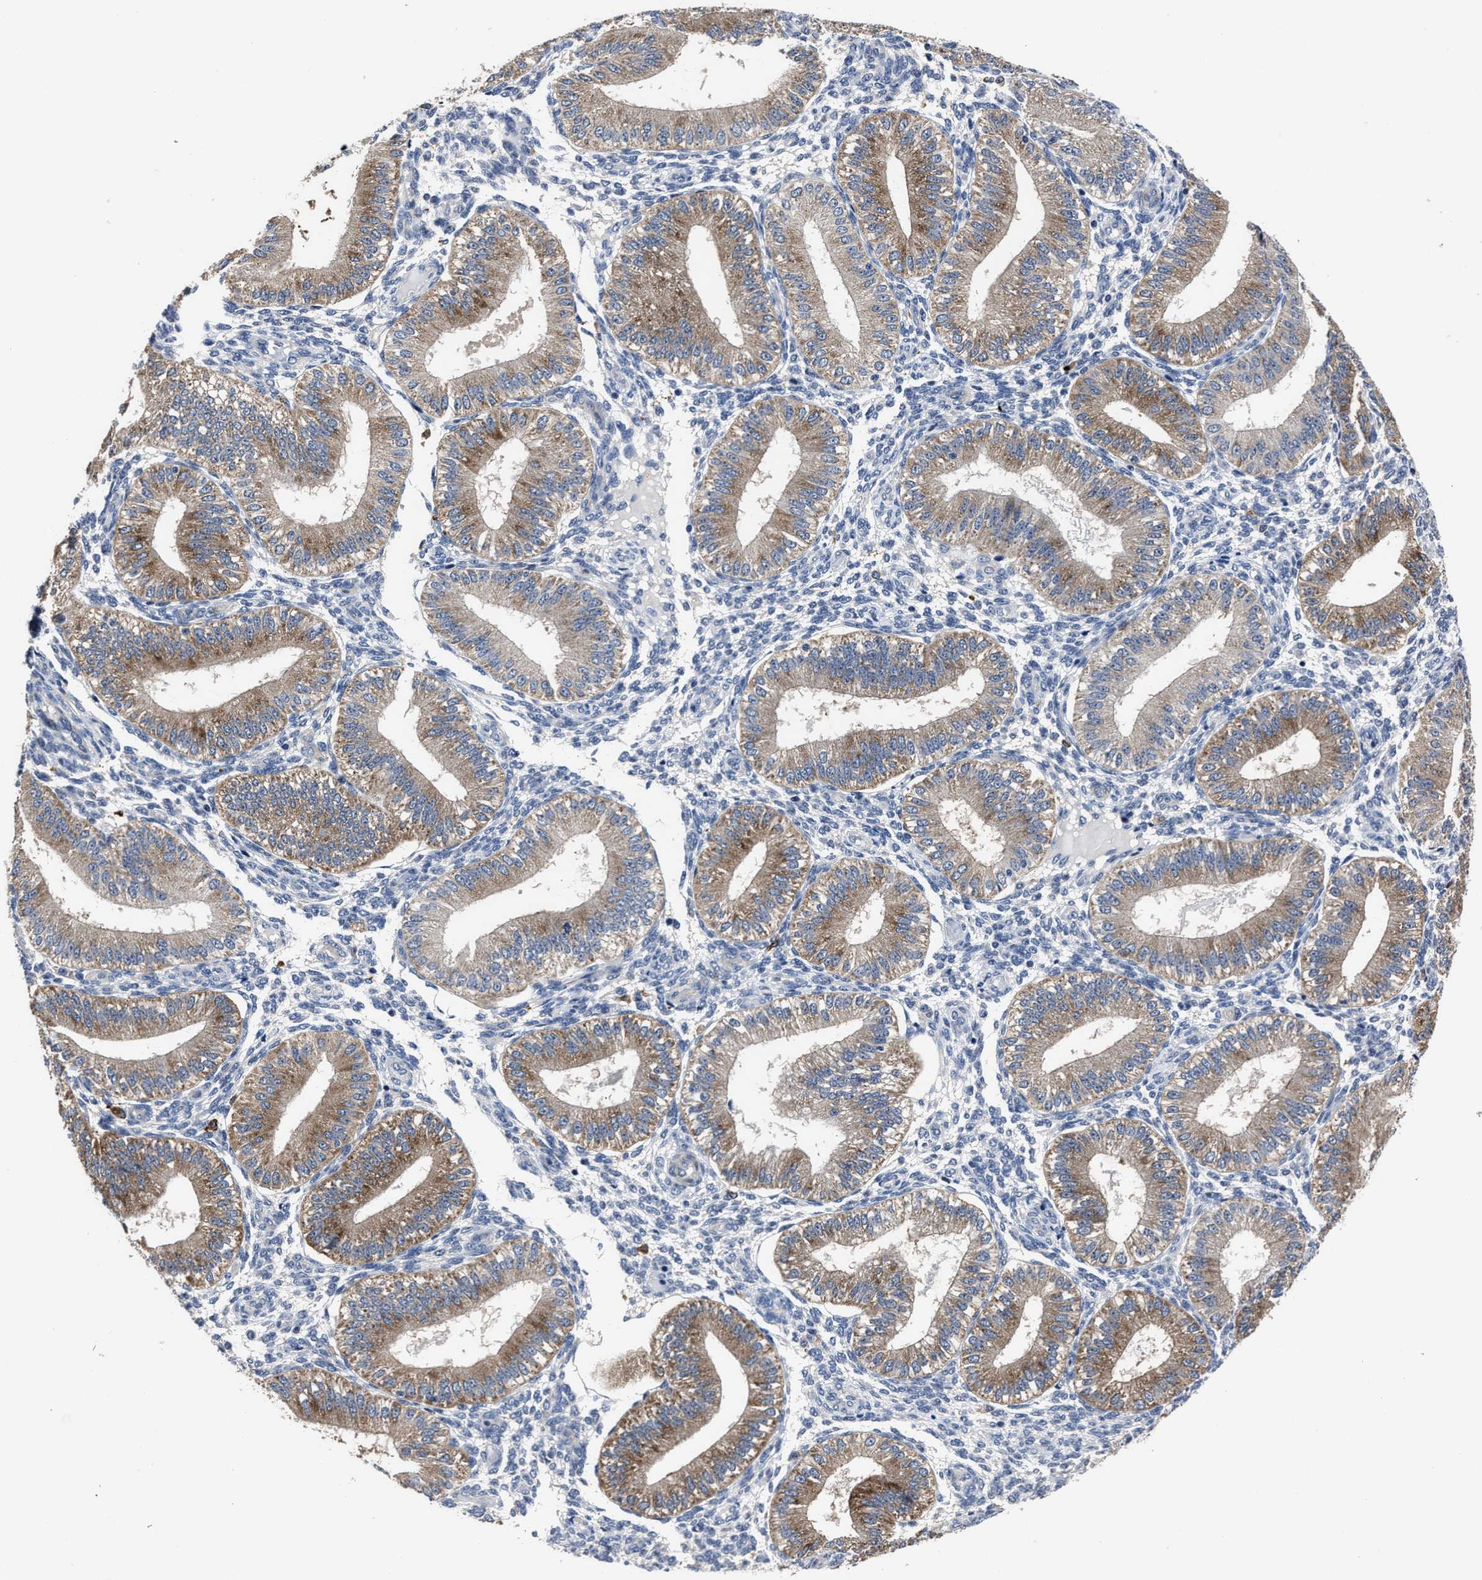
{"staining": {"intensity": "negative", "quantity": "none", "location": "none"}, "tissue": "endometrium", "cell_type": "Cells in endometrial stroma", "image_type": "normal", "snomed": [{"axis": "morphology", "description": "Normal tissue, NOS"}, {"axis": "topography", "description": "Endometrium"}], "caption": "DAB (3,3'-diaminobenzidine) immunohistochemical staining of normal endometrium shows no significant expression in cells in endometrial stroma. (DAB (3,3'-diaminobenzidine) immunohistochemistry (IHC), high magnification).", "gene": "RSBN1L", "patient": {"sex": "female", "age": 39}}